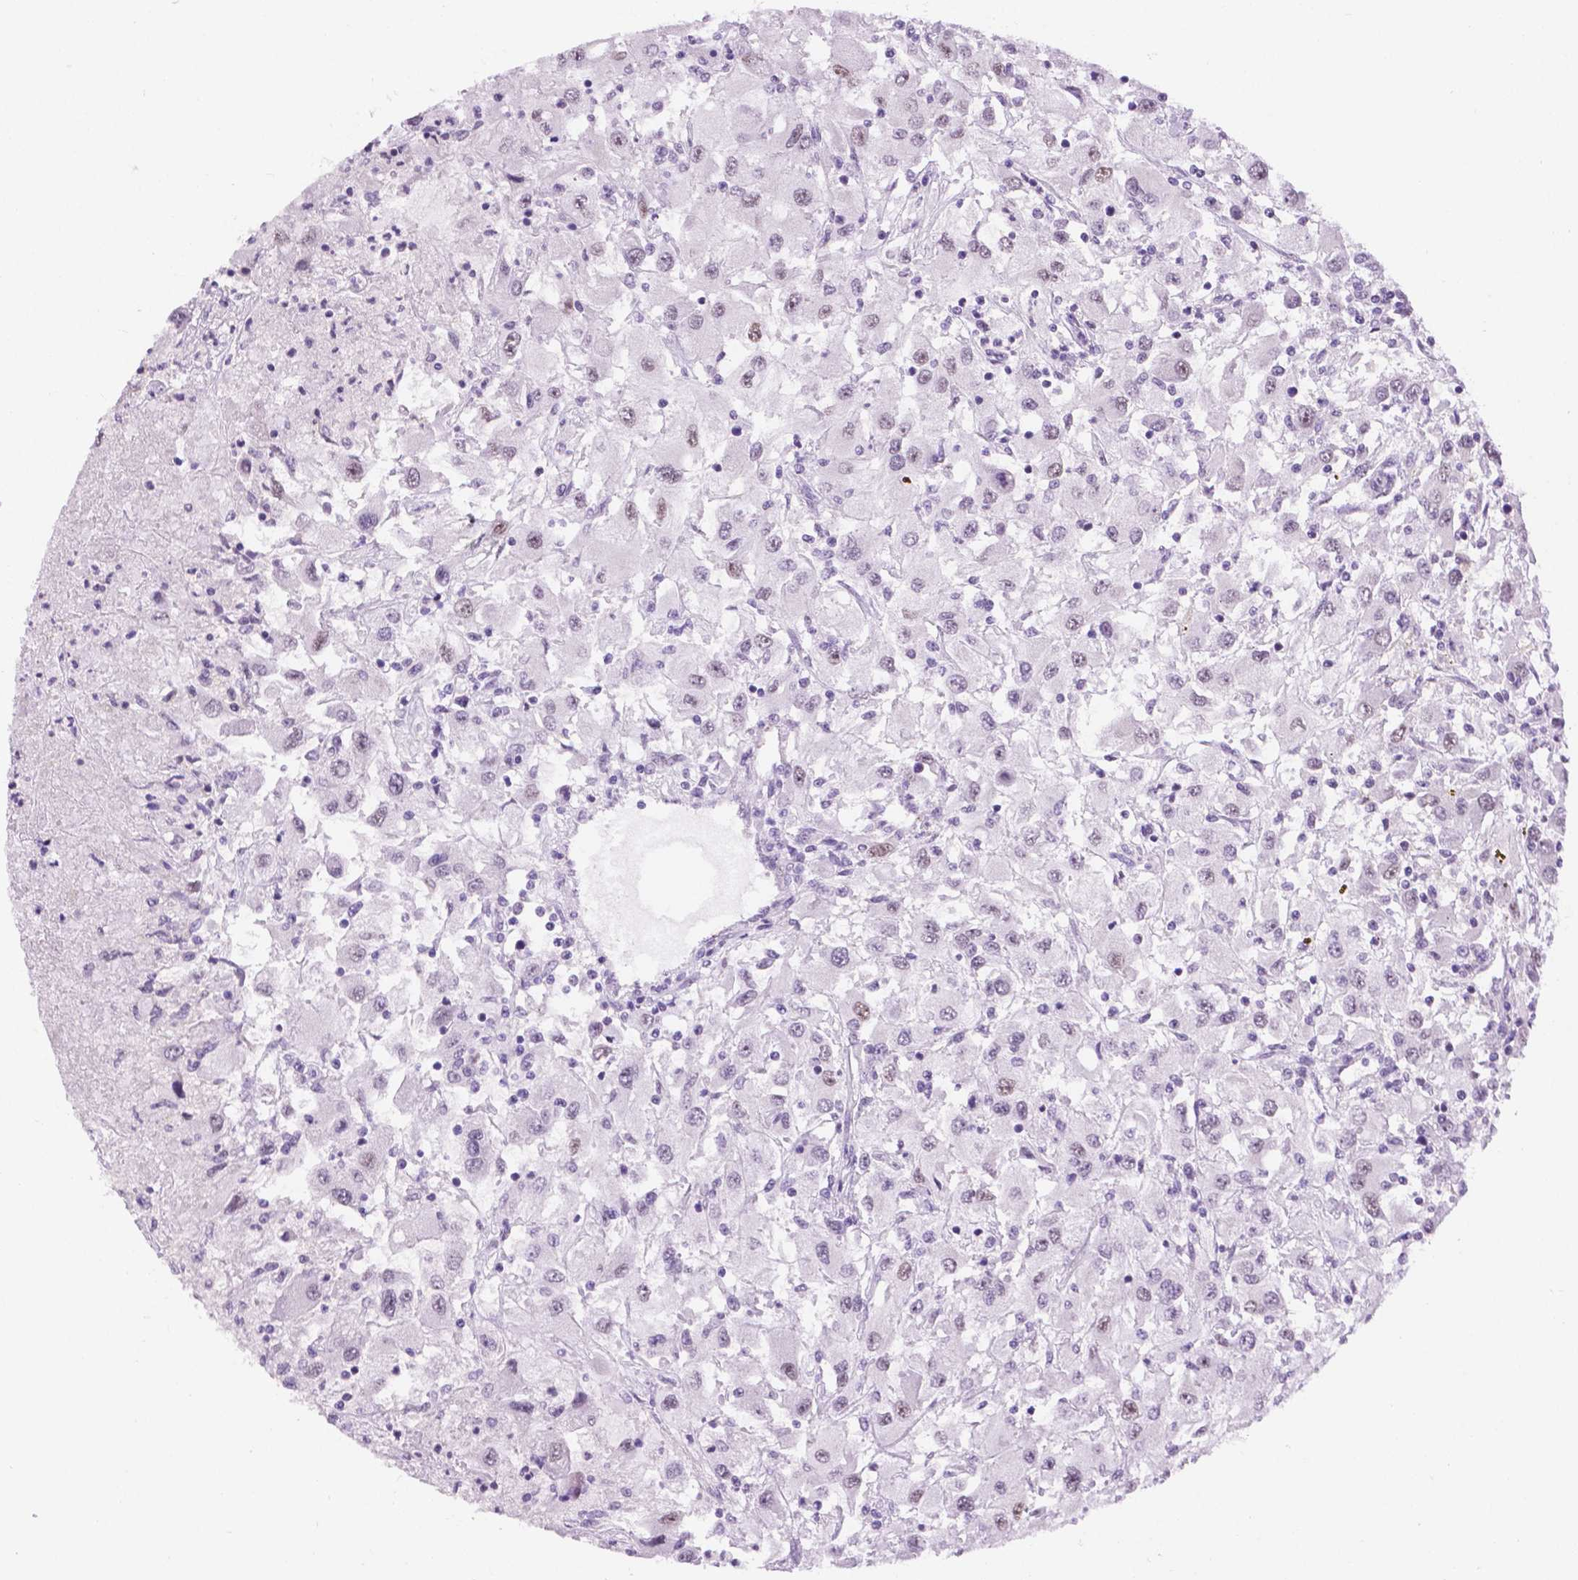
{"staining": {"intensity": "weak", "quantity": "<25%", "location": "nuclear"}, "tissue": "renal cancer", "cell_type": "Tumor cells", "image_type": "cancer", "snomed": [{"axis": "morphology", "description": "Adenocarcinoma, NOS"}, {"axis": "topography", "description": "Kidney"}], "caption": "Renal adenocarcinoma stained for a protein using immunohistochemistry demonstrates no positivity tumor cells.", "gene": "NHP2", "patient": {"sex": "female", "age": 67}}